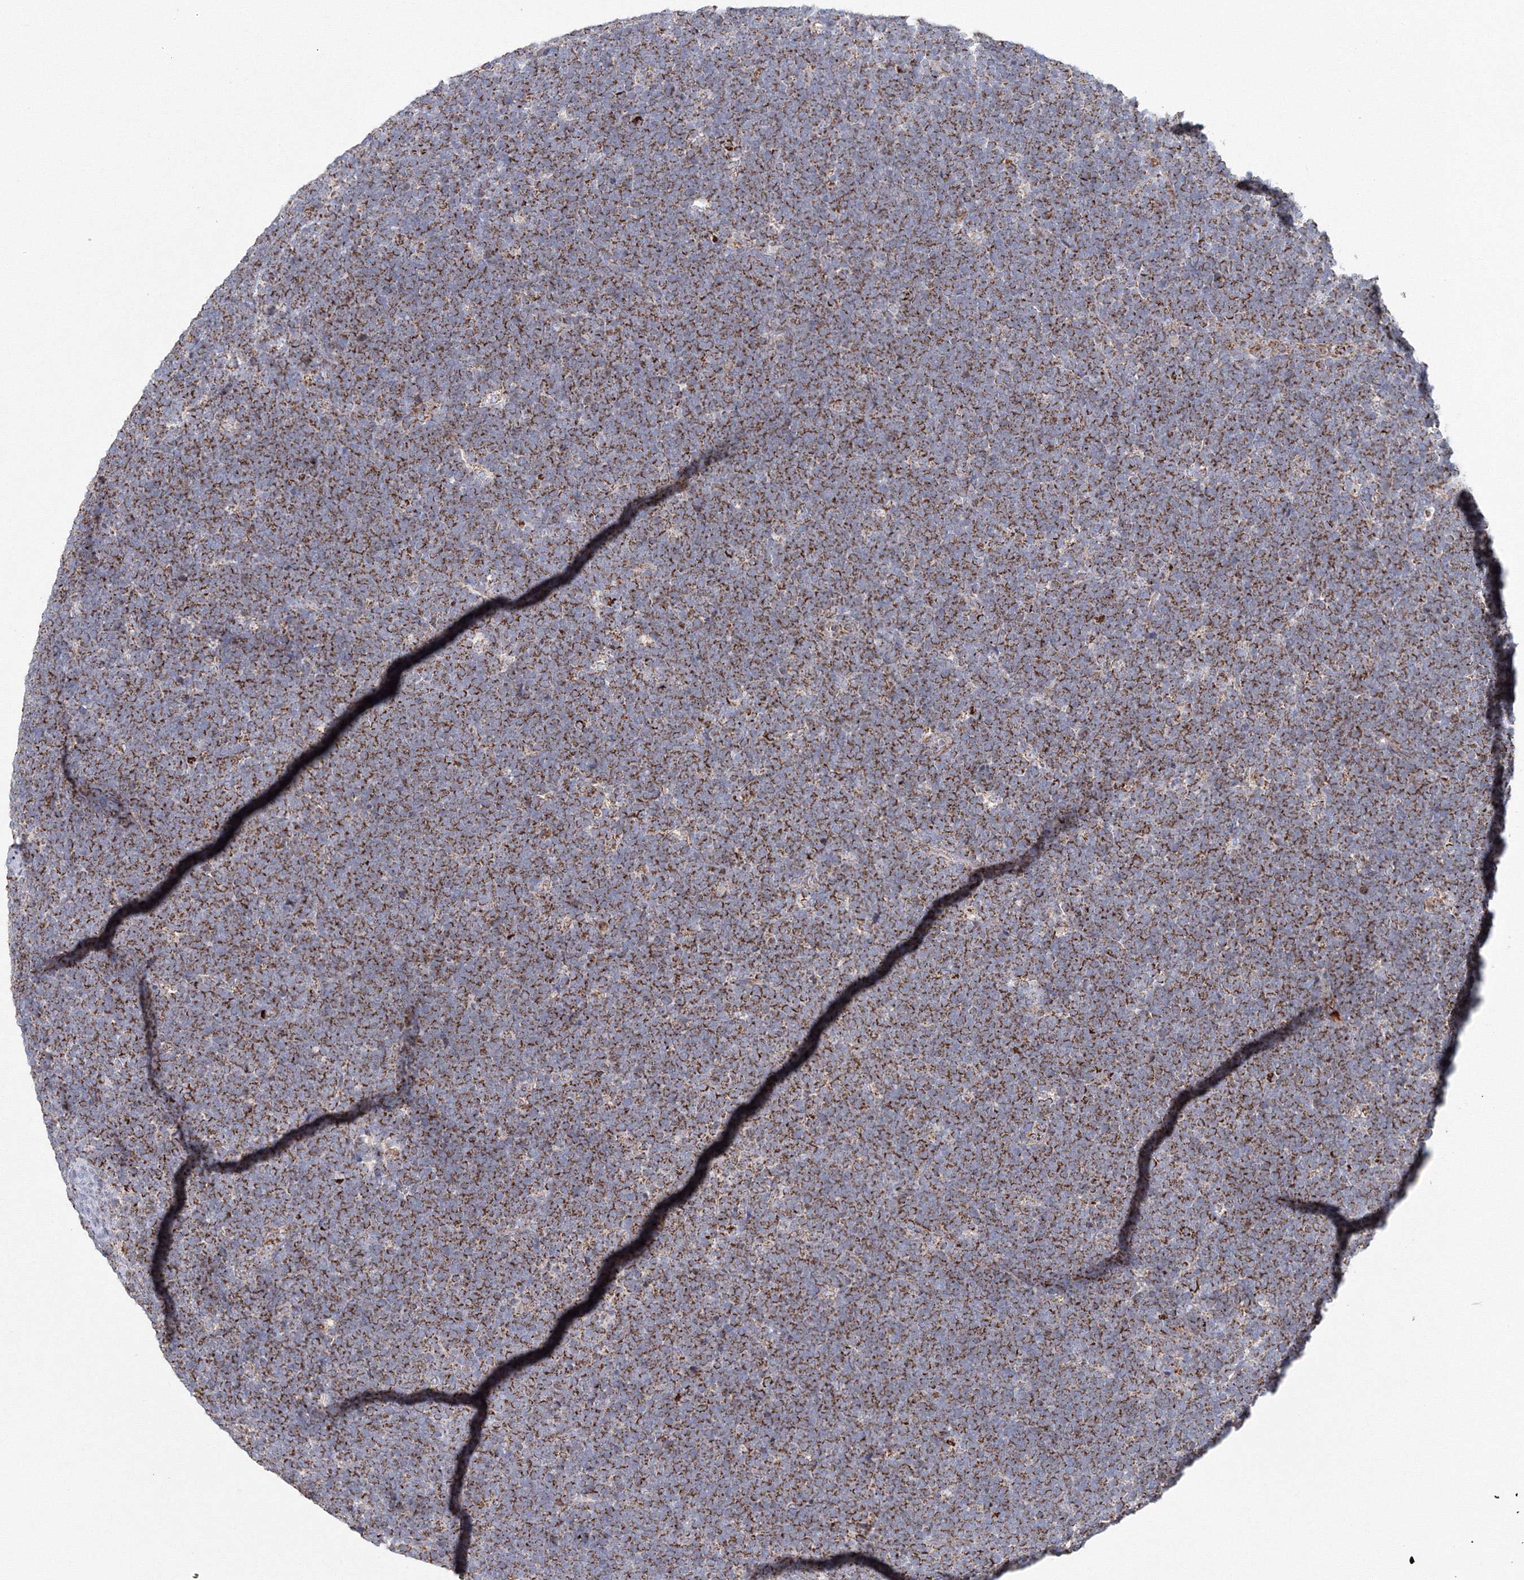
{"staining": {"intensity": "strong", "quantity": ">75%", "location": "cytoplasmic/membranous"}, "tissue": "lymphoma", "cell_type": "Tumor cells", "image_type": "cancer", "snomed": [{"axis": "morphology", "description": "Malignant lymphoma, non-Hodgkin's type, High grade"}, {"axis": "topography", "description": "Lymph node"}], "caption": "High-magnification brightfield microscopy of lymphoma stained with DAB (brown) and counterstained with hematoxylin (blue). tumor cells exhibit strong cytoplasmic/membranous positivity is identified in approximately>75% of cells.", "gene": "GRPEL1", "patient": {"sex": "male", "age": 13}}